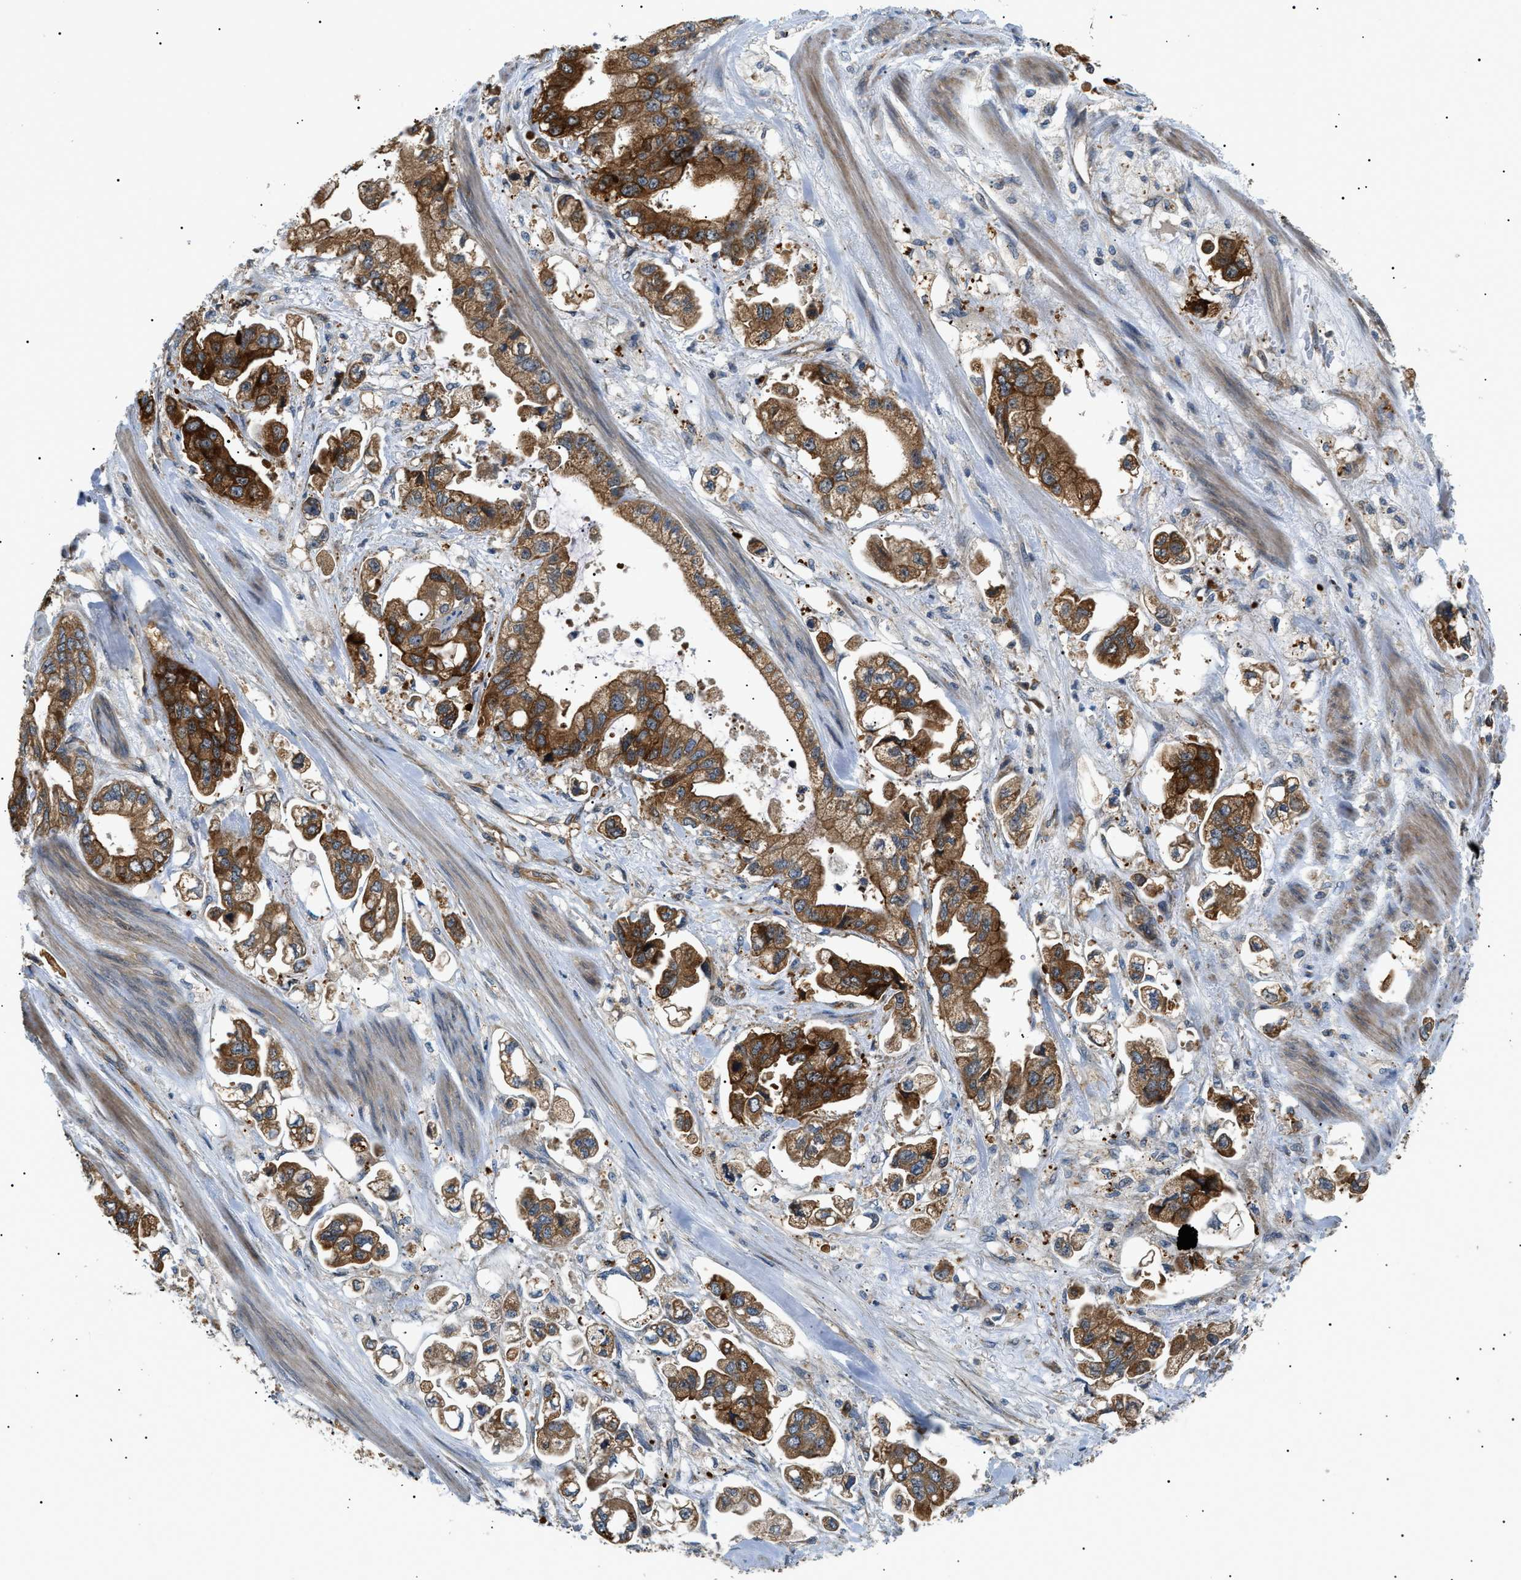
{"staining": {"intensity": "moderate", "quantity": ">75%", "location": "cytoplasmic/membranous"}, "tissue": "stomach cancer", "cell_type": "Tumor cells", "image_type": "cancer", "snomed": [{"axis": "morphology", "description": "Normal tissue, NOS"}, {"axis": "morphology", "description": "Adenocarcinoma, NOS"}, {"axis": "topography", "description": "Stomach"}], "caption": "Immunohistochemical staining of stomach adenocarcinoma reveals medium levels of moderate cytoplasmic/membranous expression in approximately >75% of tumor cells. (IHC, brightfield microscopy, high magnification).", "gene": "SRPK1", "patient": {"sex": "male", "age": 62}}